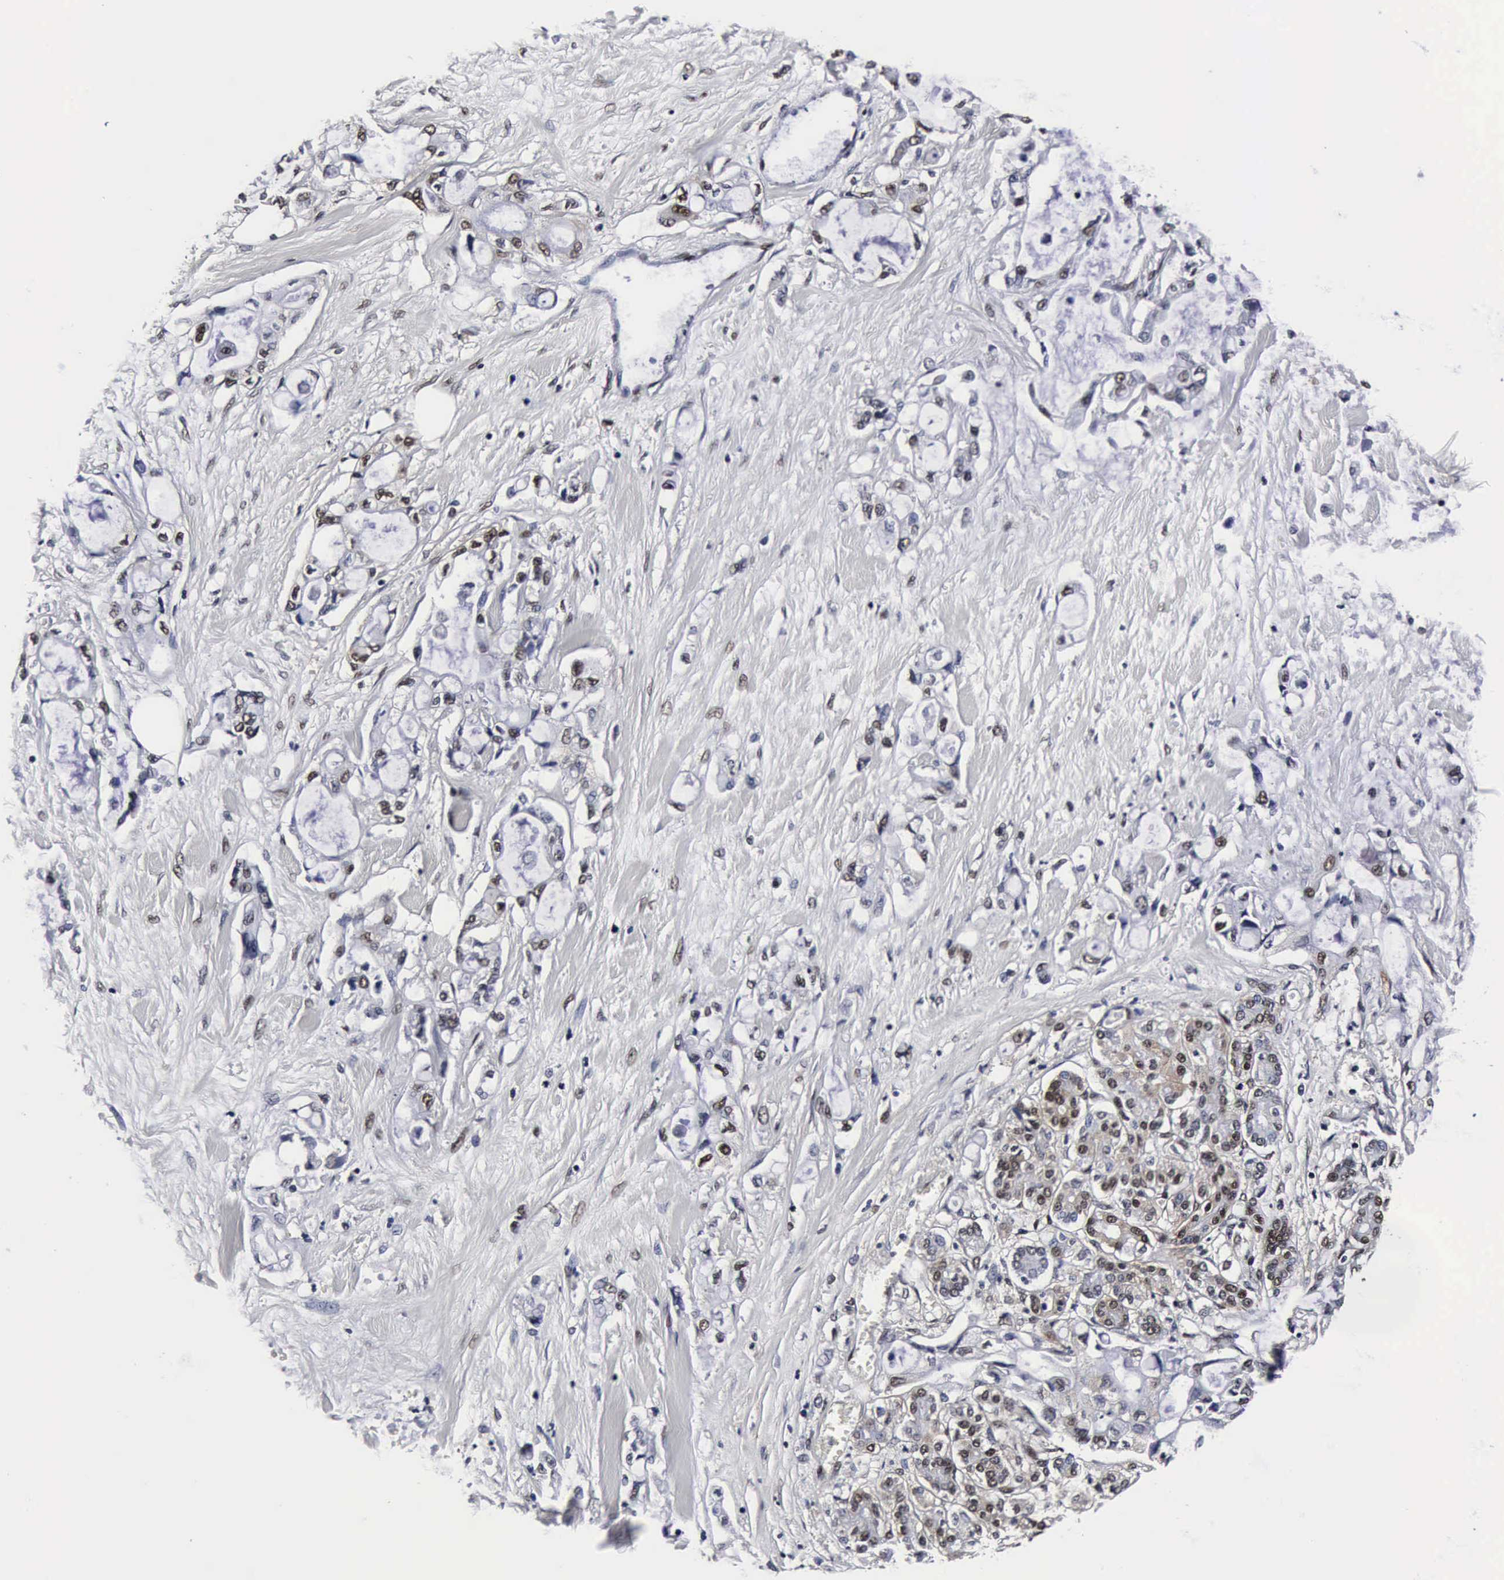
{"staining": {"intensity": "weak", "quantity": "25%-75%", "location": "nuclear"}, "tissue": "pancreatic cancer", "cell_type": "Tumor cells", "image_type": "cancer", "snomed": [{"axis": "morphology", "description": "Adenocarcinoma, NOS"}, {"axis": "topography", "description": "Pancreas"}], "caption": "An immunohistochemistry (IHC) photomicrograph of neoplastic tissue is shown. Protein staining in brown shows weak nuclear positivity in pancreatic adenocarcinoma within tumor cells.", "gene": "UBC", "patient": {"sex": "female", "age": 70}}